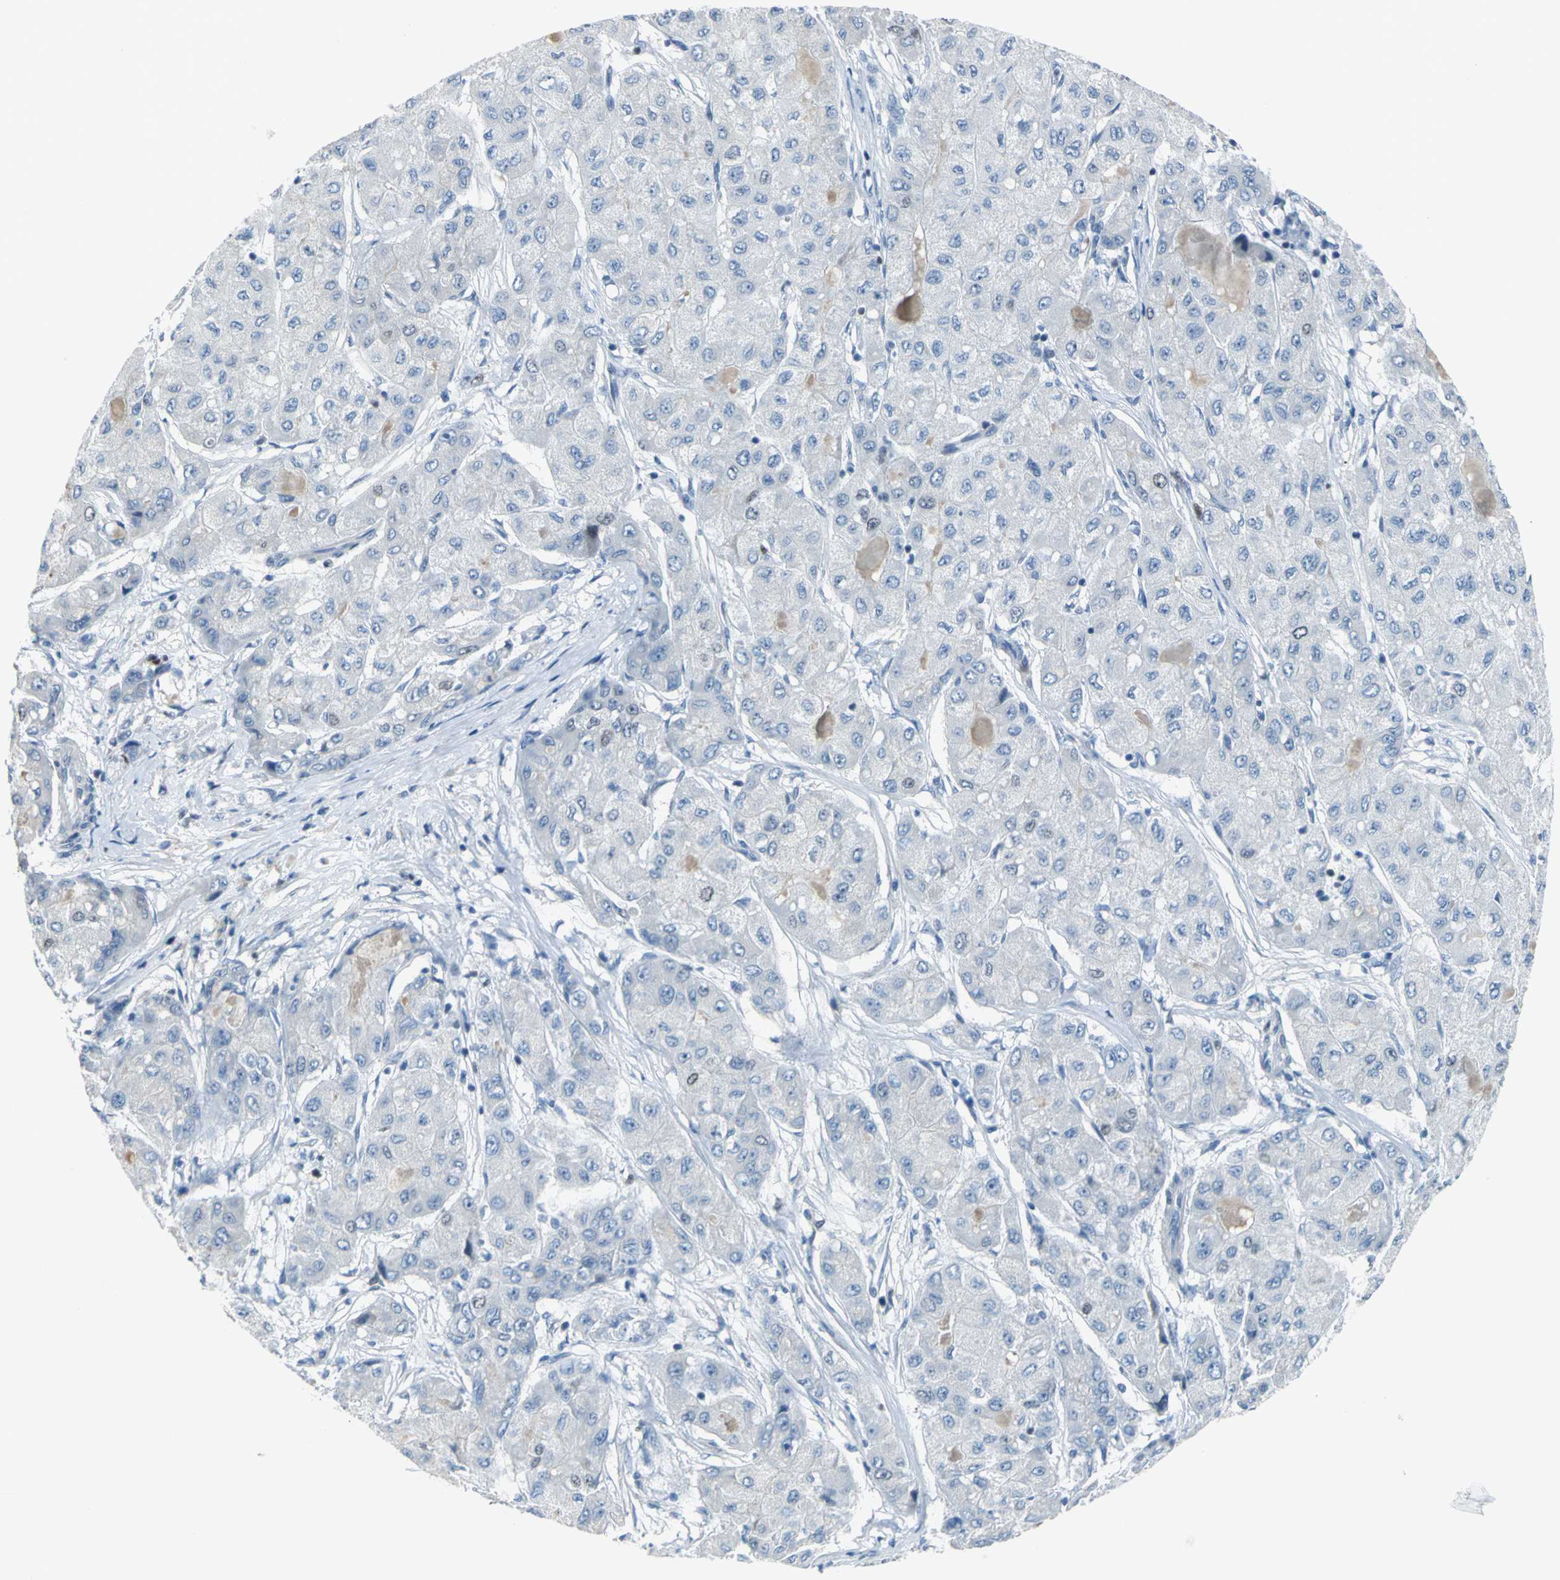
{"staining": {"intensity": "negative", "quantity": "none", "location": "none"}, "tissue": "liver cancer", "cell_type": "Tumor cells", "image_type": "cancer", "snomed": [{"axis": "morphology", "description": "Carcinoma, Hepatocellular, NOS"}, {"axis": "topography", "description": "Liver"}], "caption": "Photomicrograph shows no significant protein positivity in tumor cells of hepatocellular carcinoma (liver). The staining is performed using DAB brown chromogen with nuclei counter-stained in using hematoxylin.", "gene": "MCM3", "patient": {"sex": "male", "age": 80}}